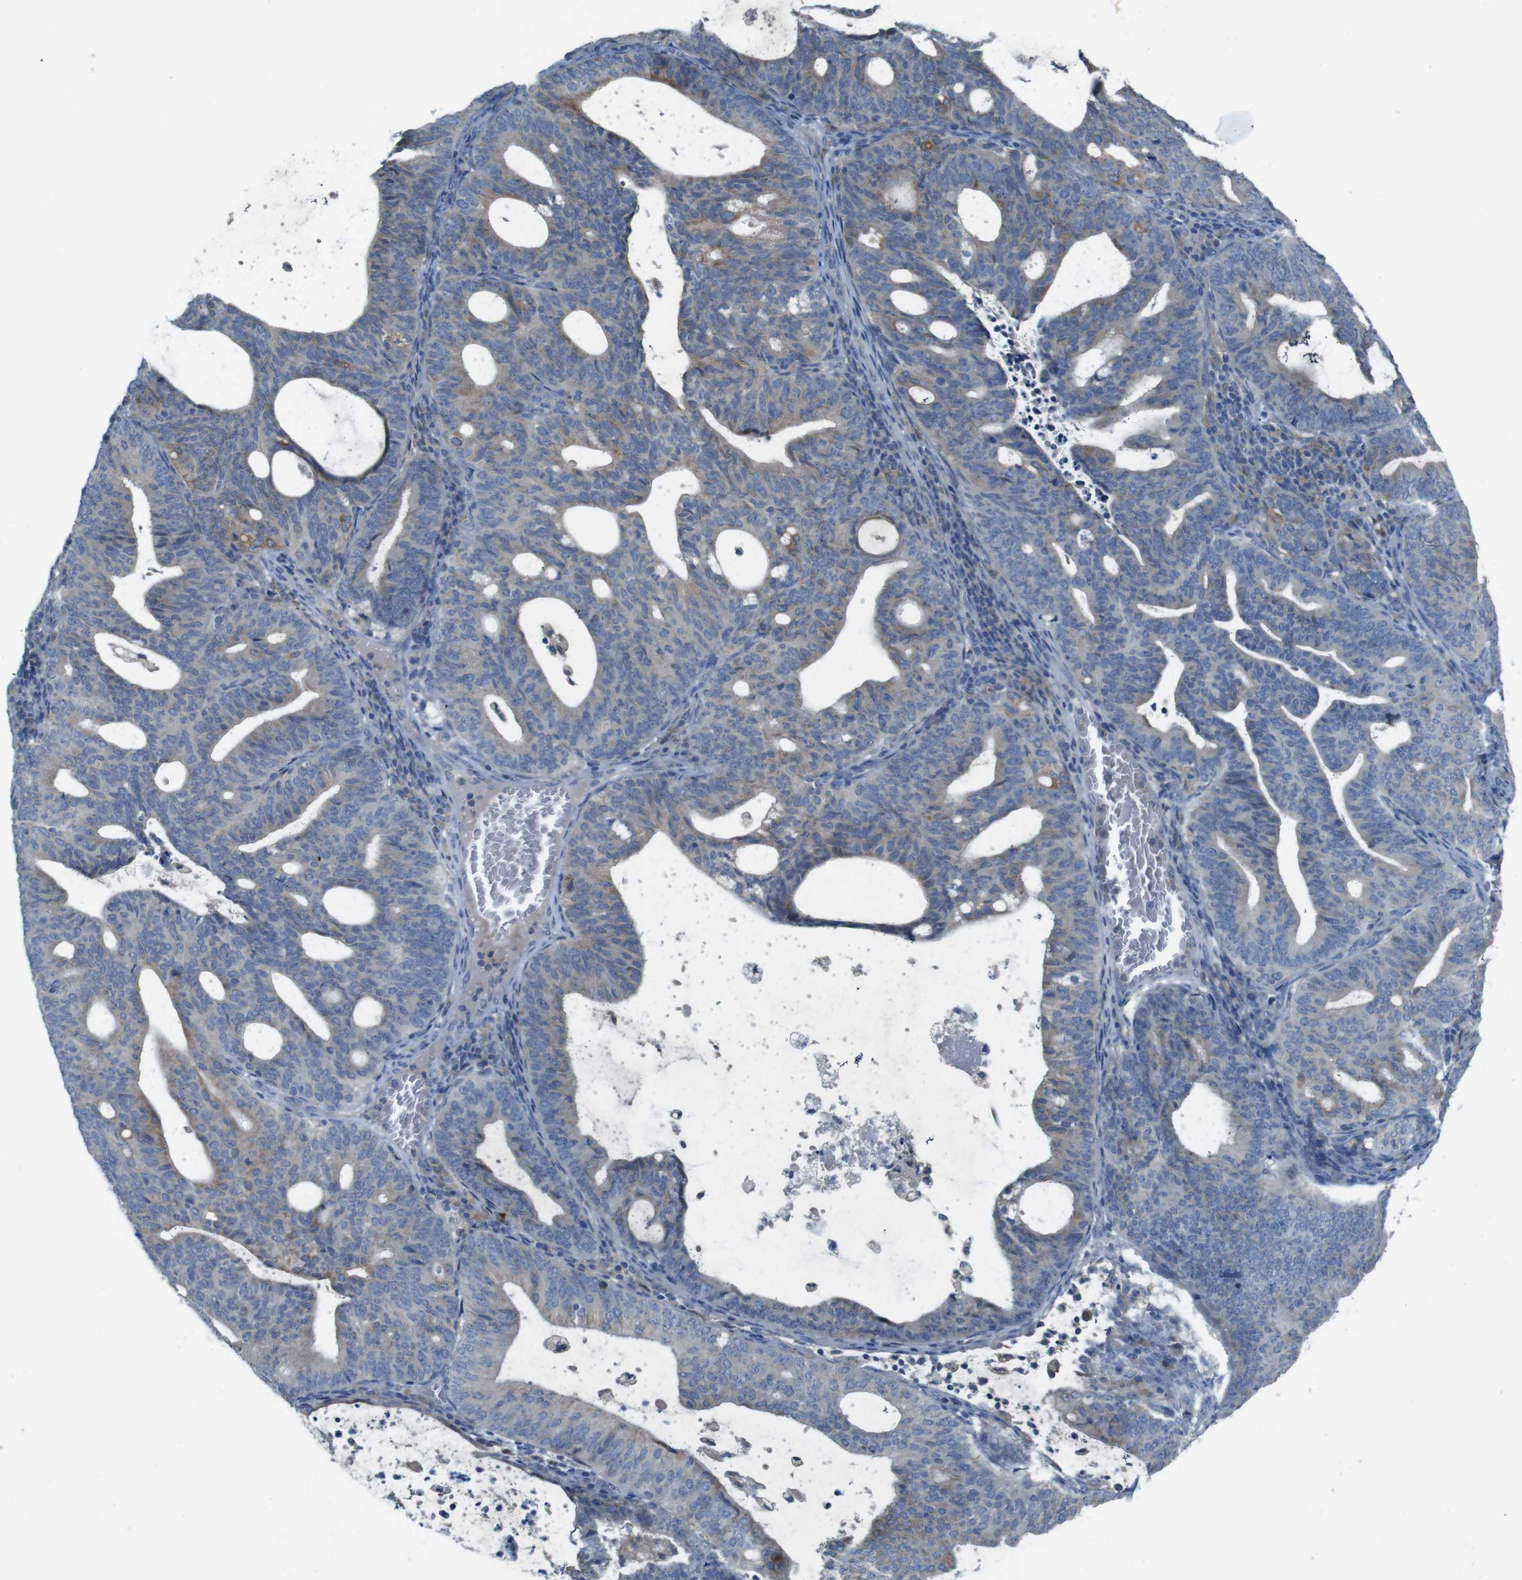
{"staining": {"intensity": "weak", "quantity": "<25%", "location": "cytoplasmic/membranous"}, "tissue": "endometrial cancer", "cell_type": "Tumor cells", "image_type": "cancer", "snomed": [{"axis": "morphology", "description": "Adenocarcinoma, NOS"}, {"axis": "topography", "description": "Uterus"}], "caption": "IHC histopathology image of neoplastic tissue: human endometrial cancer (adenocarcinoma) stained with DAB shows no significant protein positivity in tumor cells.", "gene": "MOGAT3", "patient": {"sex": "female", "age": 83}}